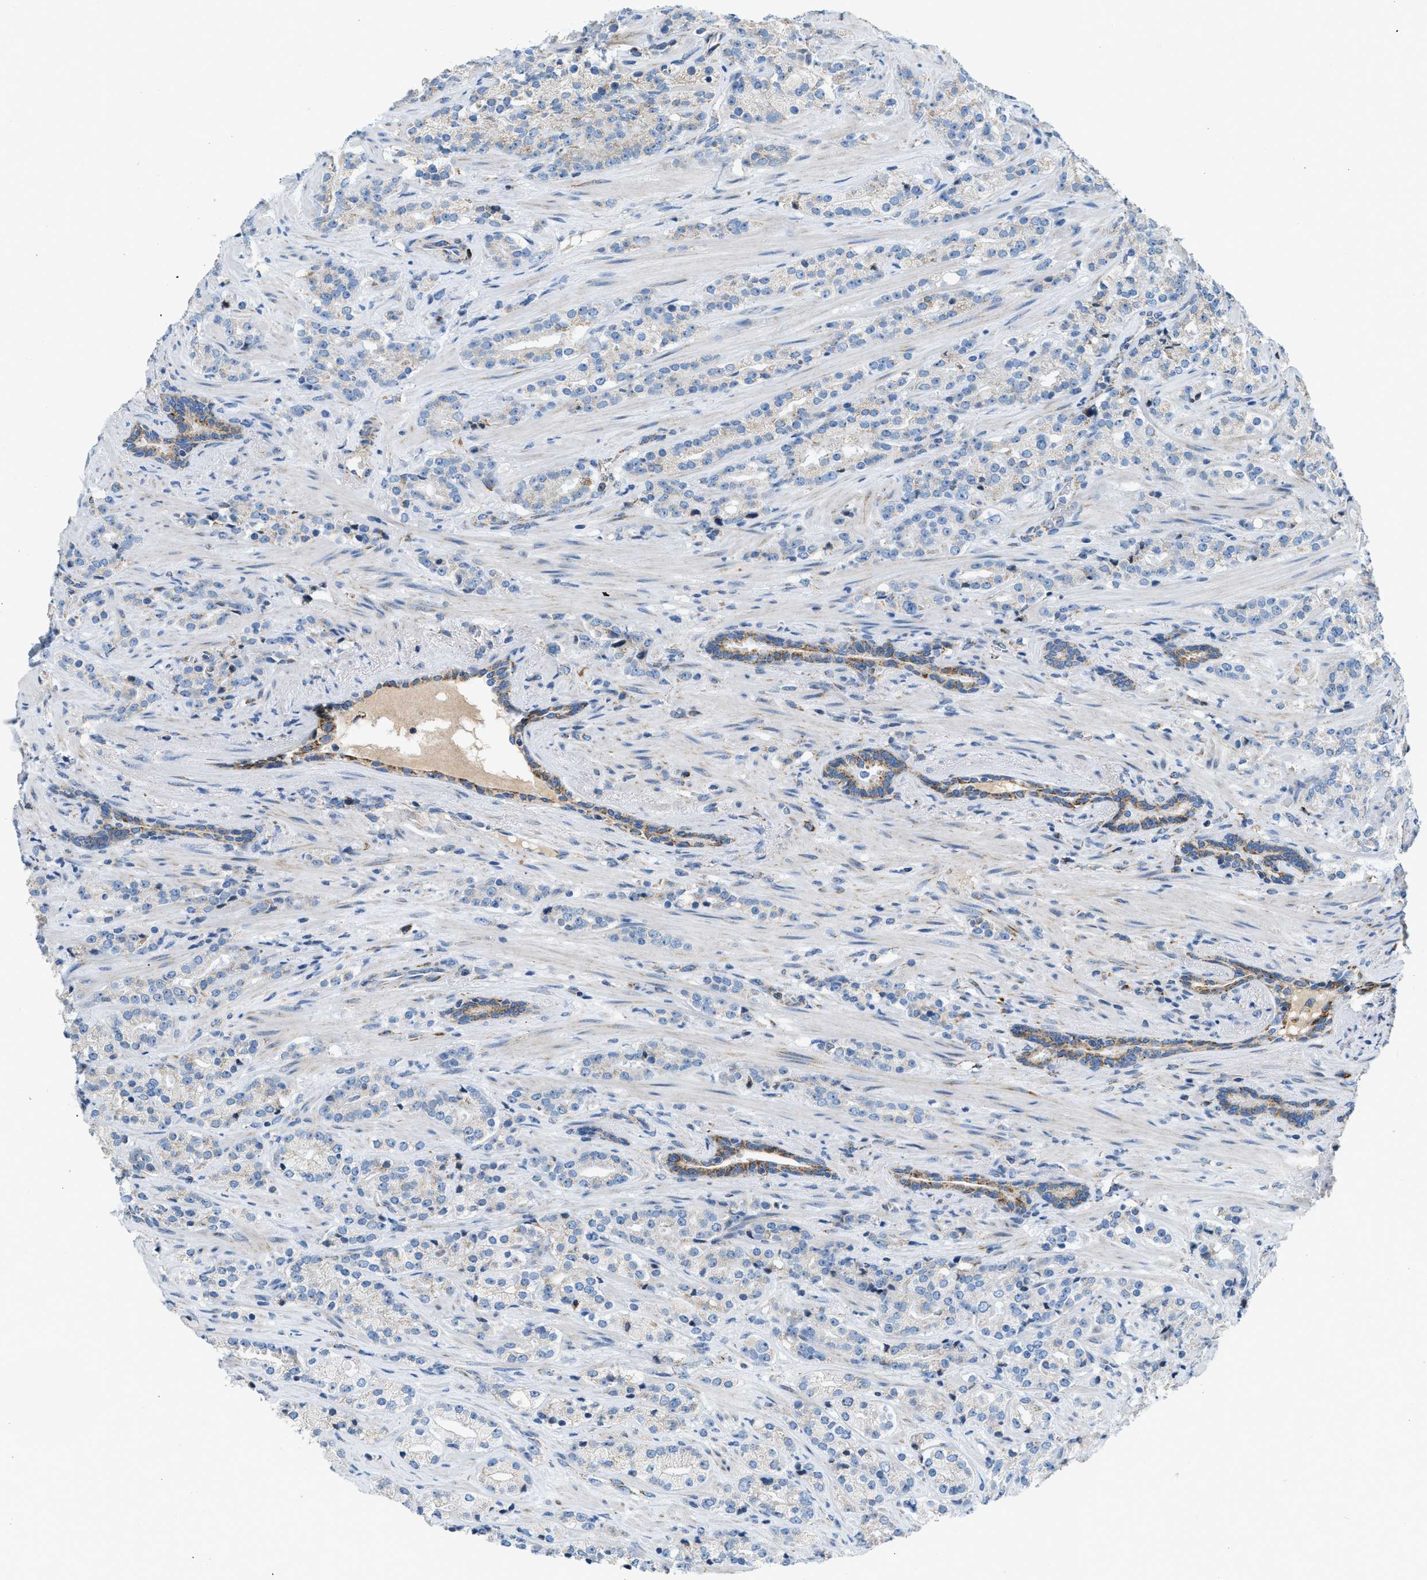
{"staining": {"intensity": "weak", "quantity": "25%-75%", "location": "cytoplasmic/membranous"}, "tissue": "prostate cancer", "cell_type": "Tumor cells", "image_type": "cancer", "snomed": [{"axis": "morphology", "description": "Adenocarcinoma, High grade"}, {"axis": "topography", "description": "Prostate"}], "caption": "Human prostate cancer (adenocarcinoma (high-grade)) stained with a brown dye exhibits weak cytoplasmic/membranous positive staining in approximately 25%-75% of tumor cells.", "gene": "ACADVL", "patient": {"sex": "male", "age": 71}}